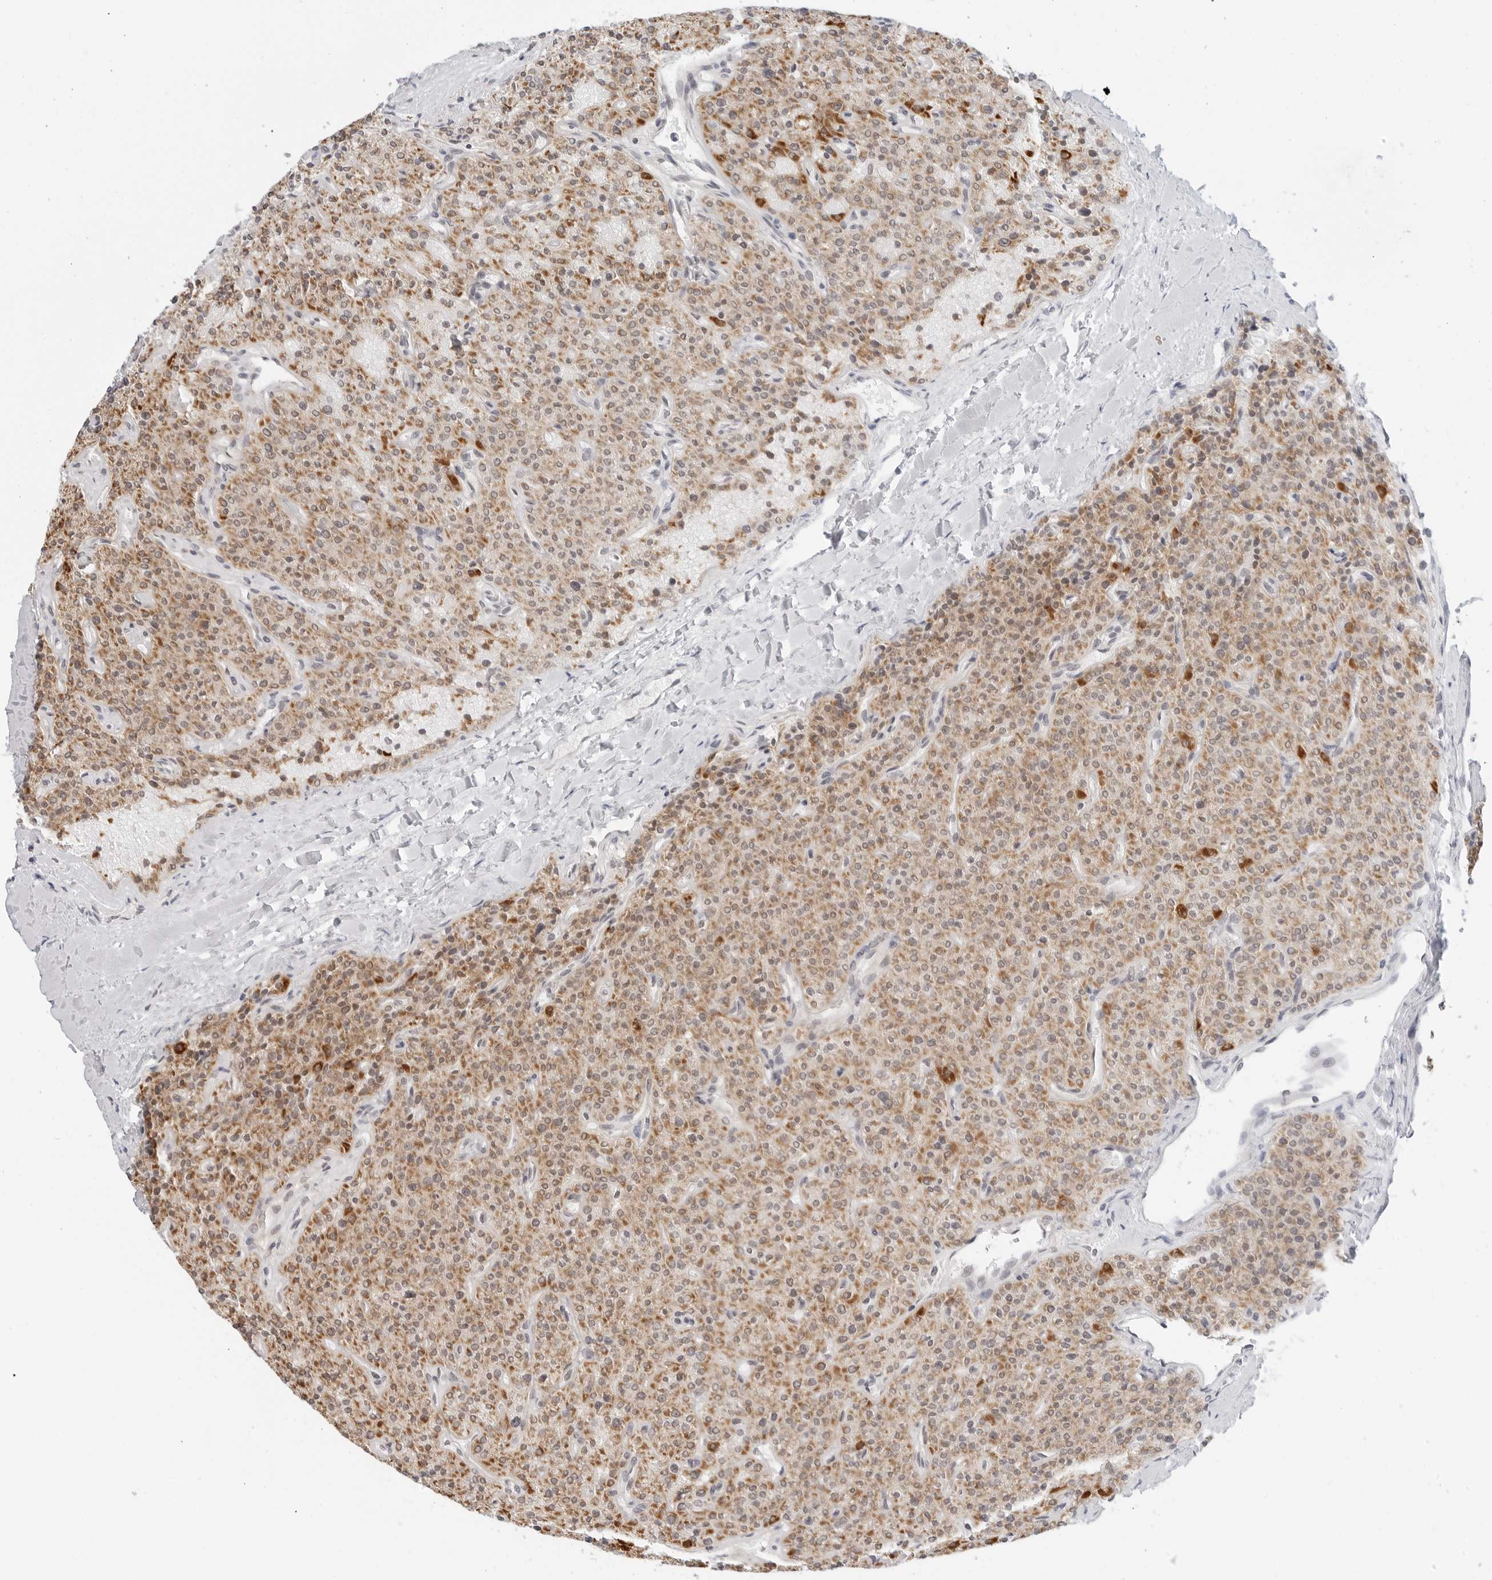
{"staining": {"intensity": "moderate", "quantity": ">75%", "location": "cytoplasmic/membranous"}, "tissue": "parathyroid gland", "cell_type": "Glandular cells", "image_type": "normal", "snomed": [{"axis": "morphology", "description": "Normal tissue, NOS"}, {"axis": "topography", "description": "Parathyroid gland"}], "caption": "About >75% of glandular cells in benign parathyroid gland exhibit moderate cytoplasmic/membranous protein positivity as visualized by brown immunohistochemical staining.", "gene": "POLR3GL", "patient": {"sex": "male", "age": 46}}